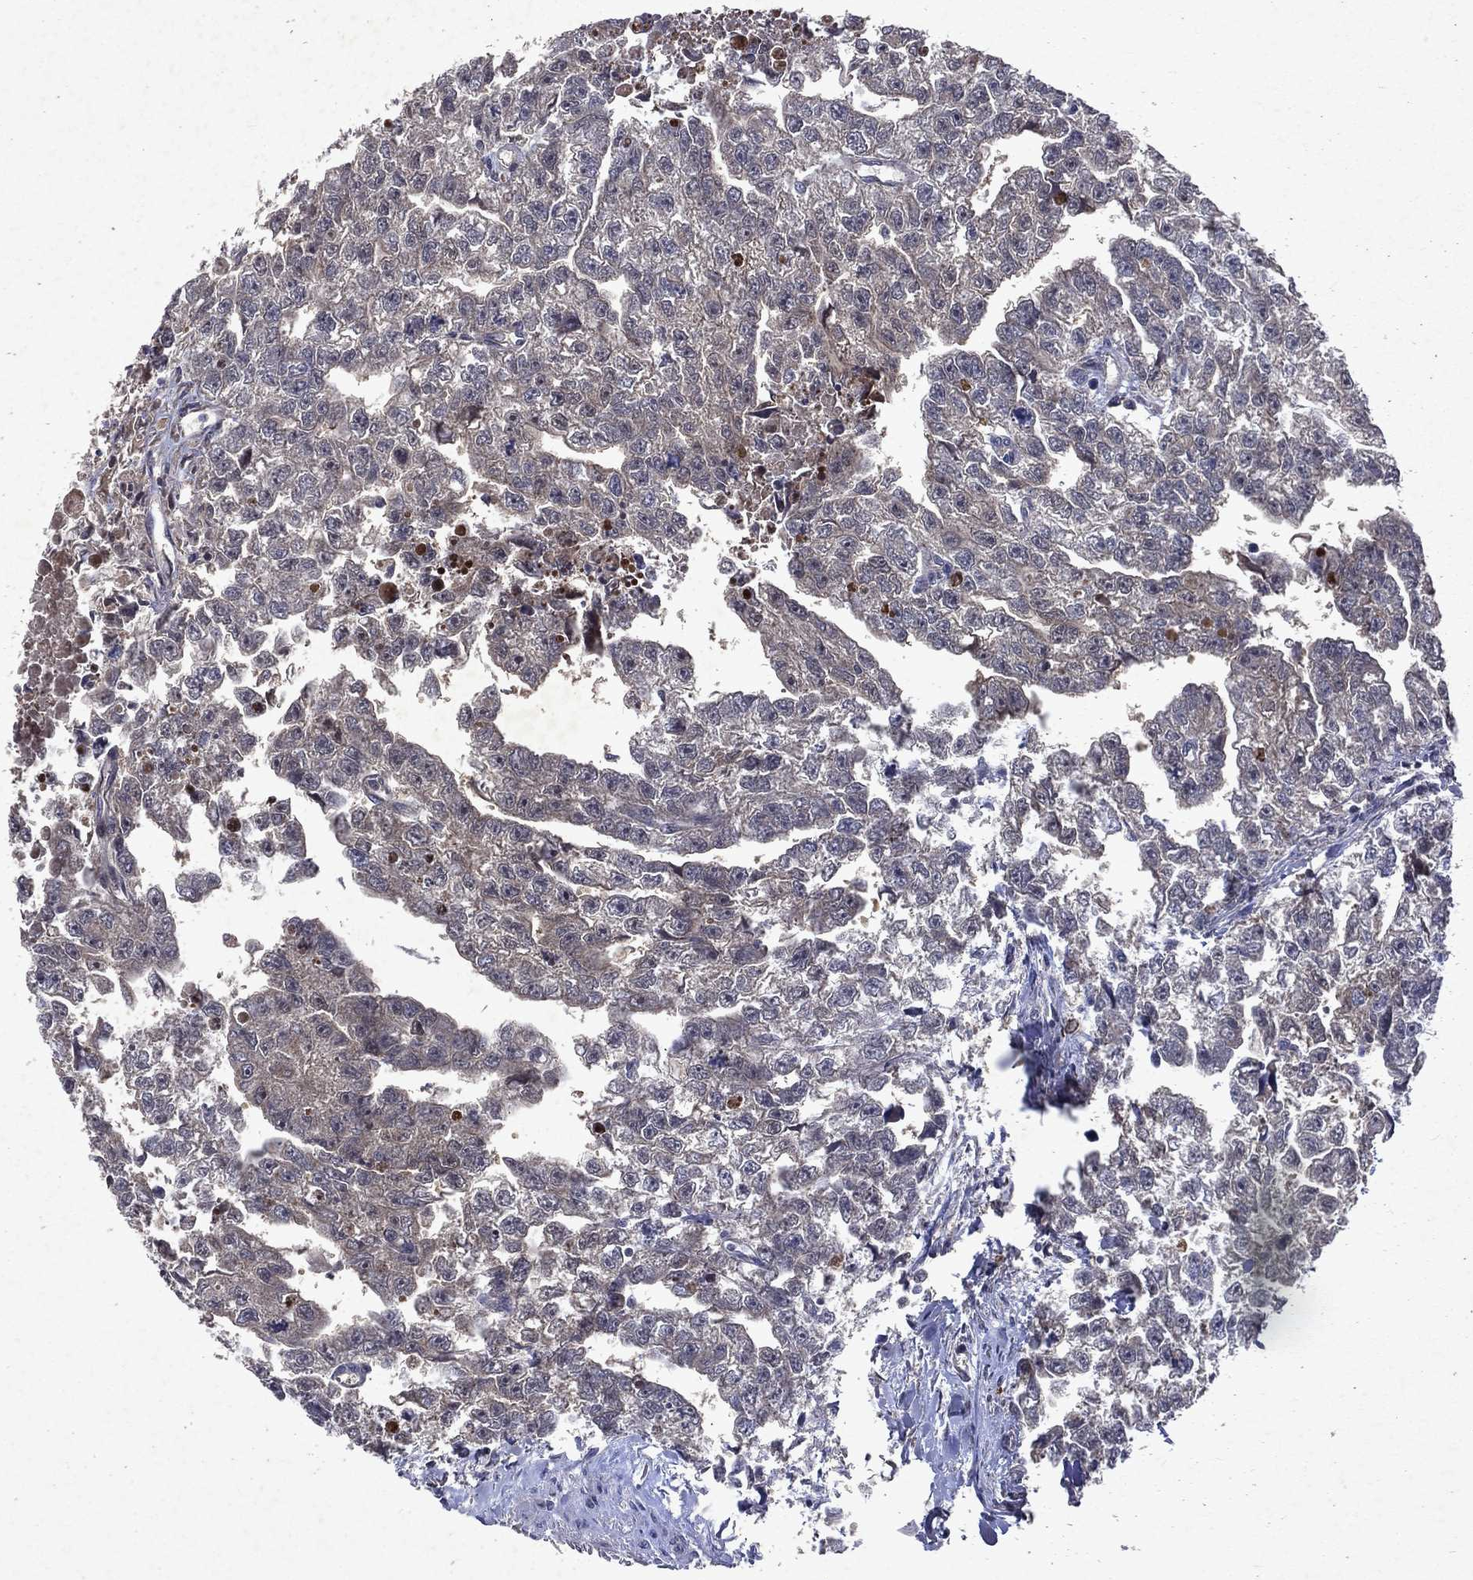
{"staining": {"intensity": "negative", "quantity": "none", "location": "none"}, "tissue": "testis cancer", "cell_type": "Tumor cells", "image_type": "cancer", "snomed": [{"axis": "morphology", "description": "Carcinoma, Embryonal, NOS"}, {"axis": "morphology", "description": "Teratoma, malignant, NOS"}, {"axis": "topography", "description": "Testis"}], "caption": "Protein analysis of embryonal carcinoma (testis) exhibits no significant positivity in tumor cells.", "gene": "MTAP", "patient": {"sex": "male", "age": 44}}